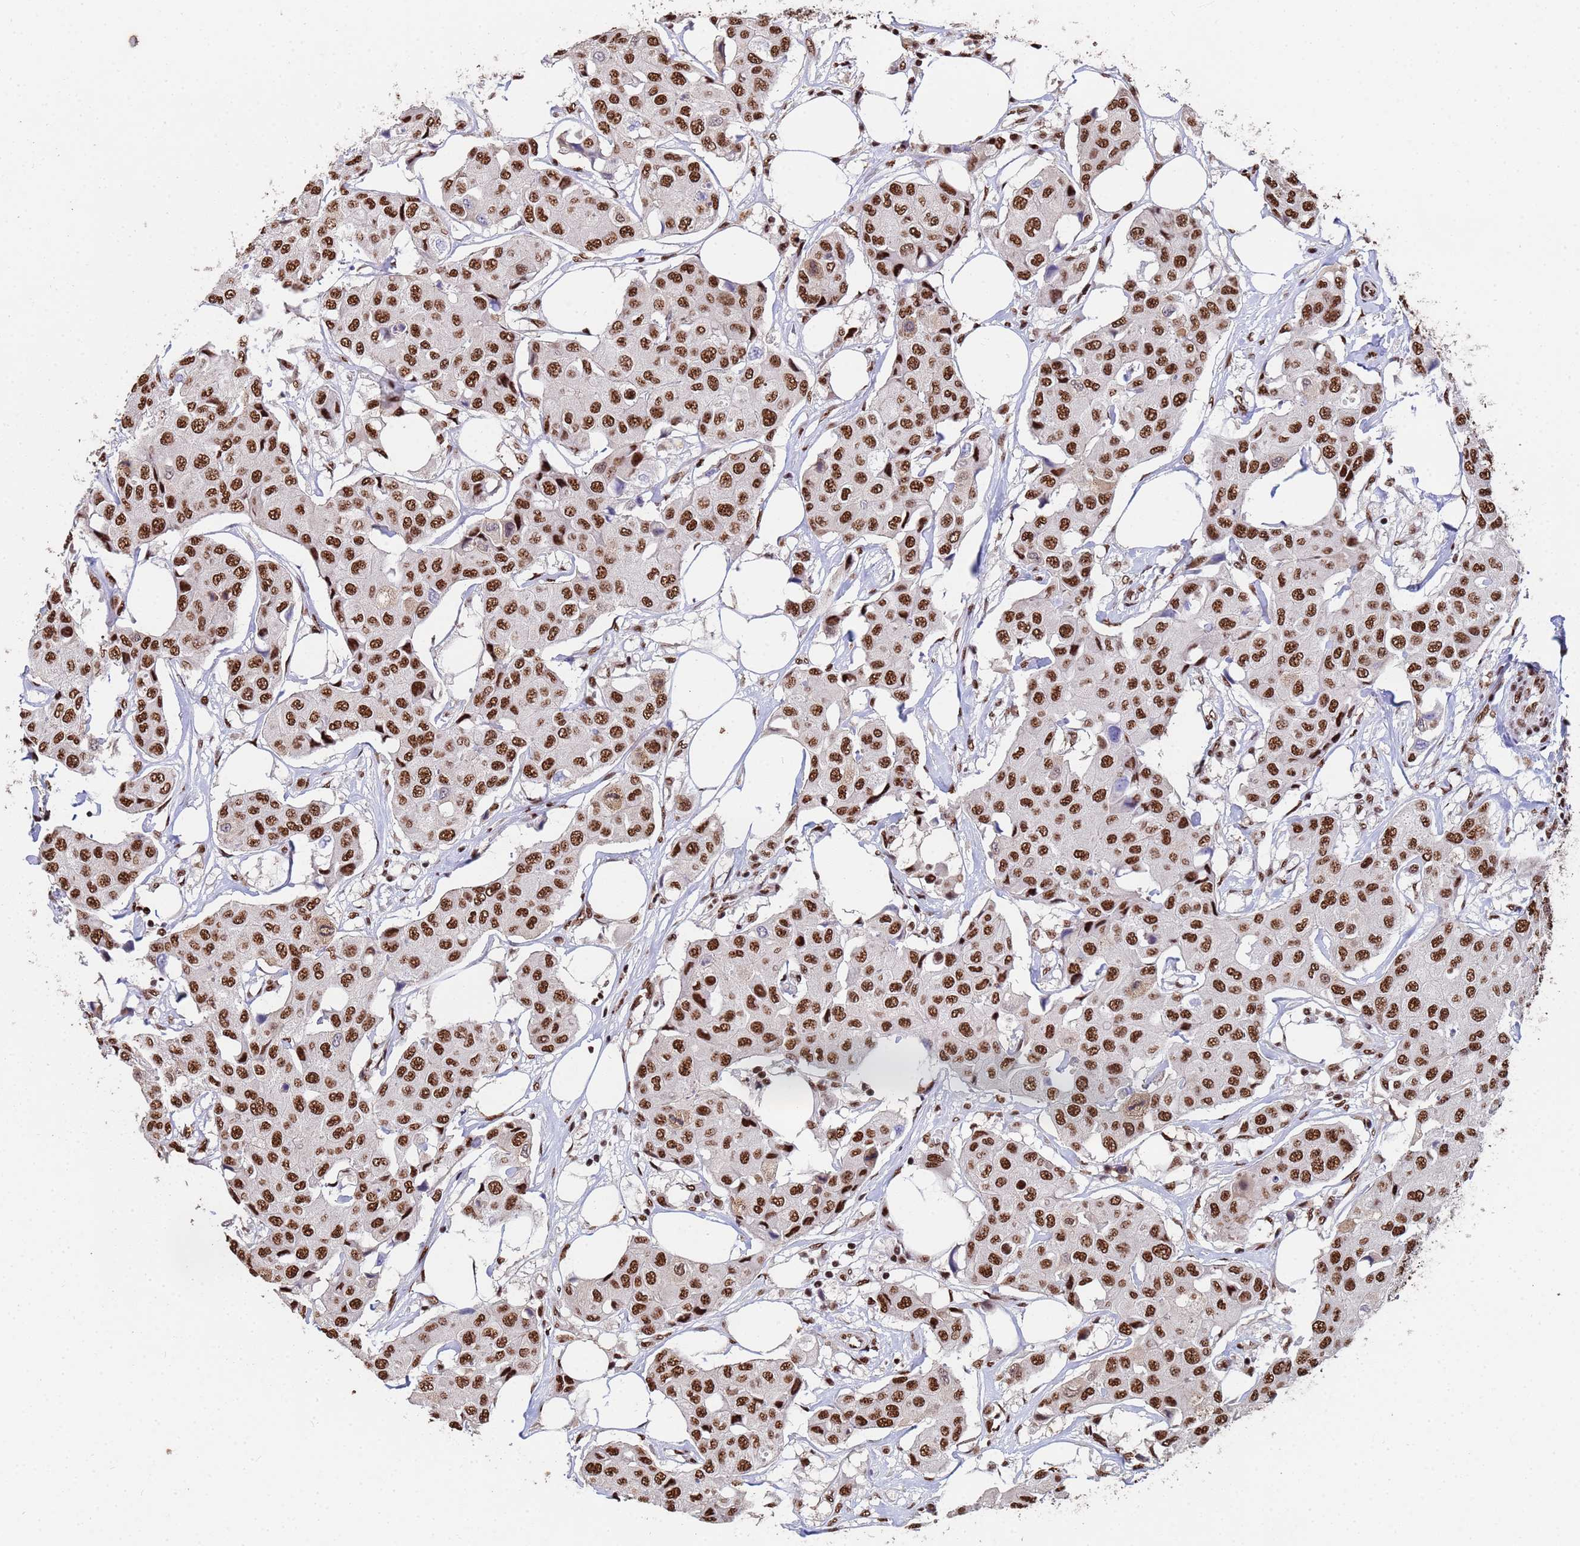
{"staining": {"intensity": "strong", "quantity": ">75%", "location": "nuclear"}, "tissue": "breast cancer", "cell_type": "Tumor cells", "image_type": "cancer", "snomed": [{"axis": "morphology", "description": "Duct carcinoma"}, {"axis": "topography", "description": "Breast"}], "caption": "Breast cancer (intraductal carcinoma) tissue reveals strong nuclear expression in approximately >75% of tumor cells", "gene": "SF3B2", "patient": {"sex": "female", "age": 80}}